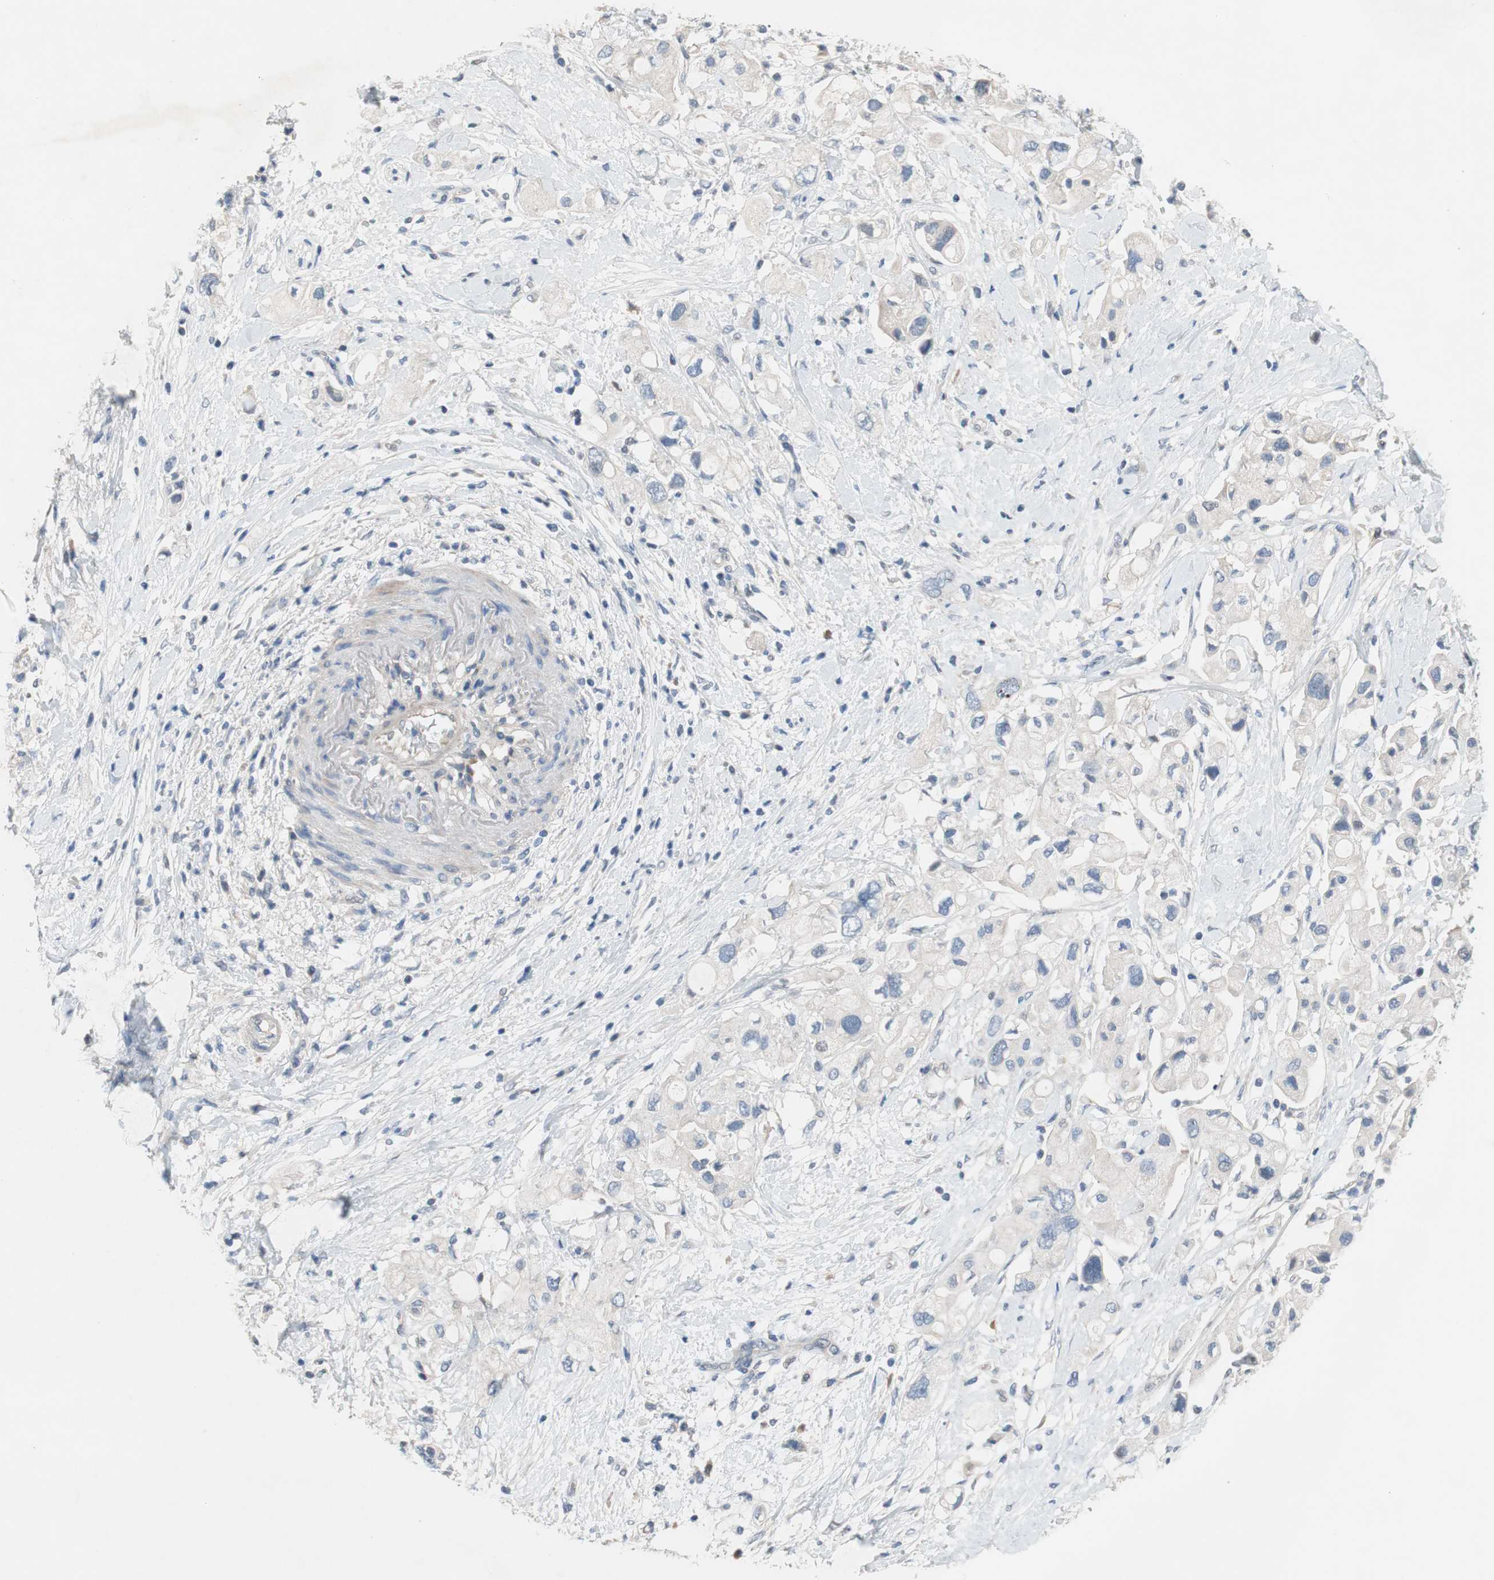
{"staining": {"intensity": "negative", "quantity": "none", "location": "none"}, "tissue": "pancreatic cancer", "cell_type": "Tumor cells", "image_type": "cancer", "snomed": [{"axis": "morphology", "description": "Adenocarcinoma, NOS"}, {"axis": "topography", "description": "Pancreas"}], "caption": "This is a photomicrograph of immunohistochemistry (IHC) staining of pancreatic adenocarcinoma, which shows no staining in tumor cells.", "gene": "TACR3", "patient": {"sex": "female", "age": 56}}